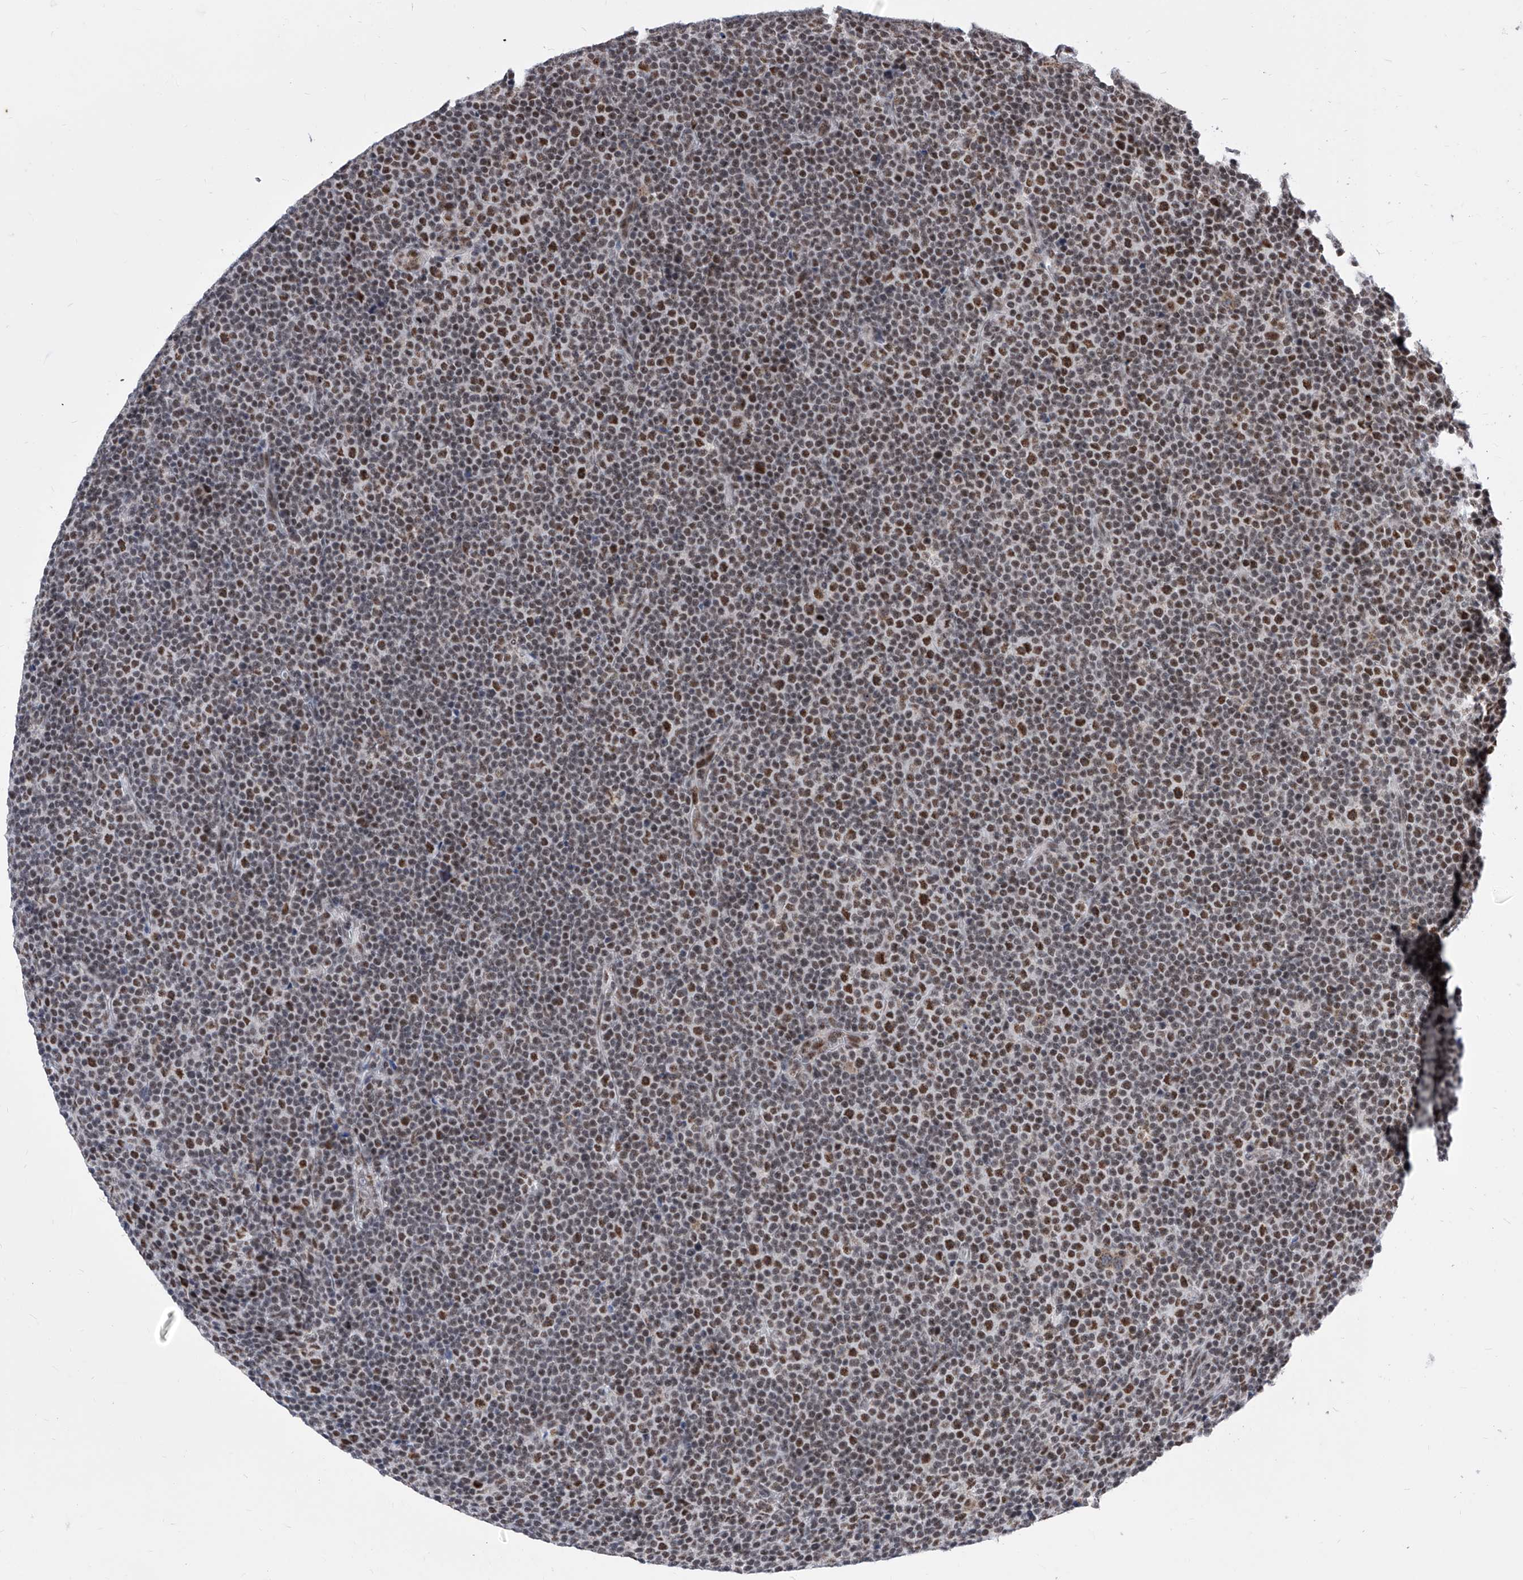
{"staining": {"intensity": "strong", "quantity": ">75%", "location": "nuclear"}, "tissue": "lymphoma", "cell_type": "Tumor cells", "image_type": "cancer", "snomed": [{"axis": "morphology", "description": "Malignant lymphoma, non-Hodgkin's type, Low grade"}, {"axis": "topography", "description": "Lymph node"}], "caption": "IHC of human low-grade malignant lymphoma, non-Hodgkin's type reveals high levels of strong nuclear staining in about >75% of tumor cells.", "gene": "PHF5A", "patient": {"sex": "female", "age": 67}}